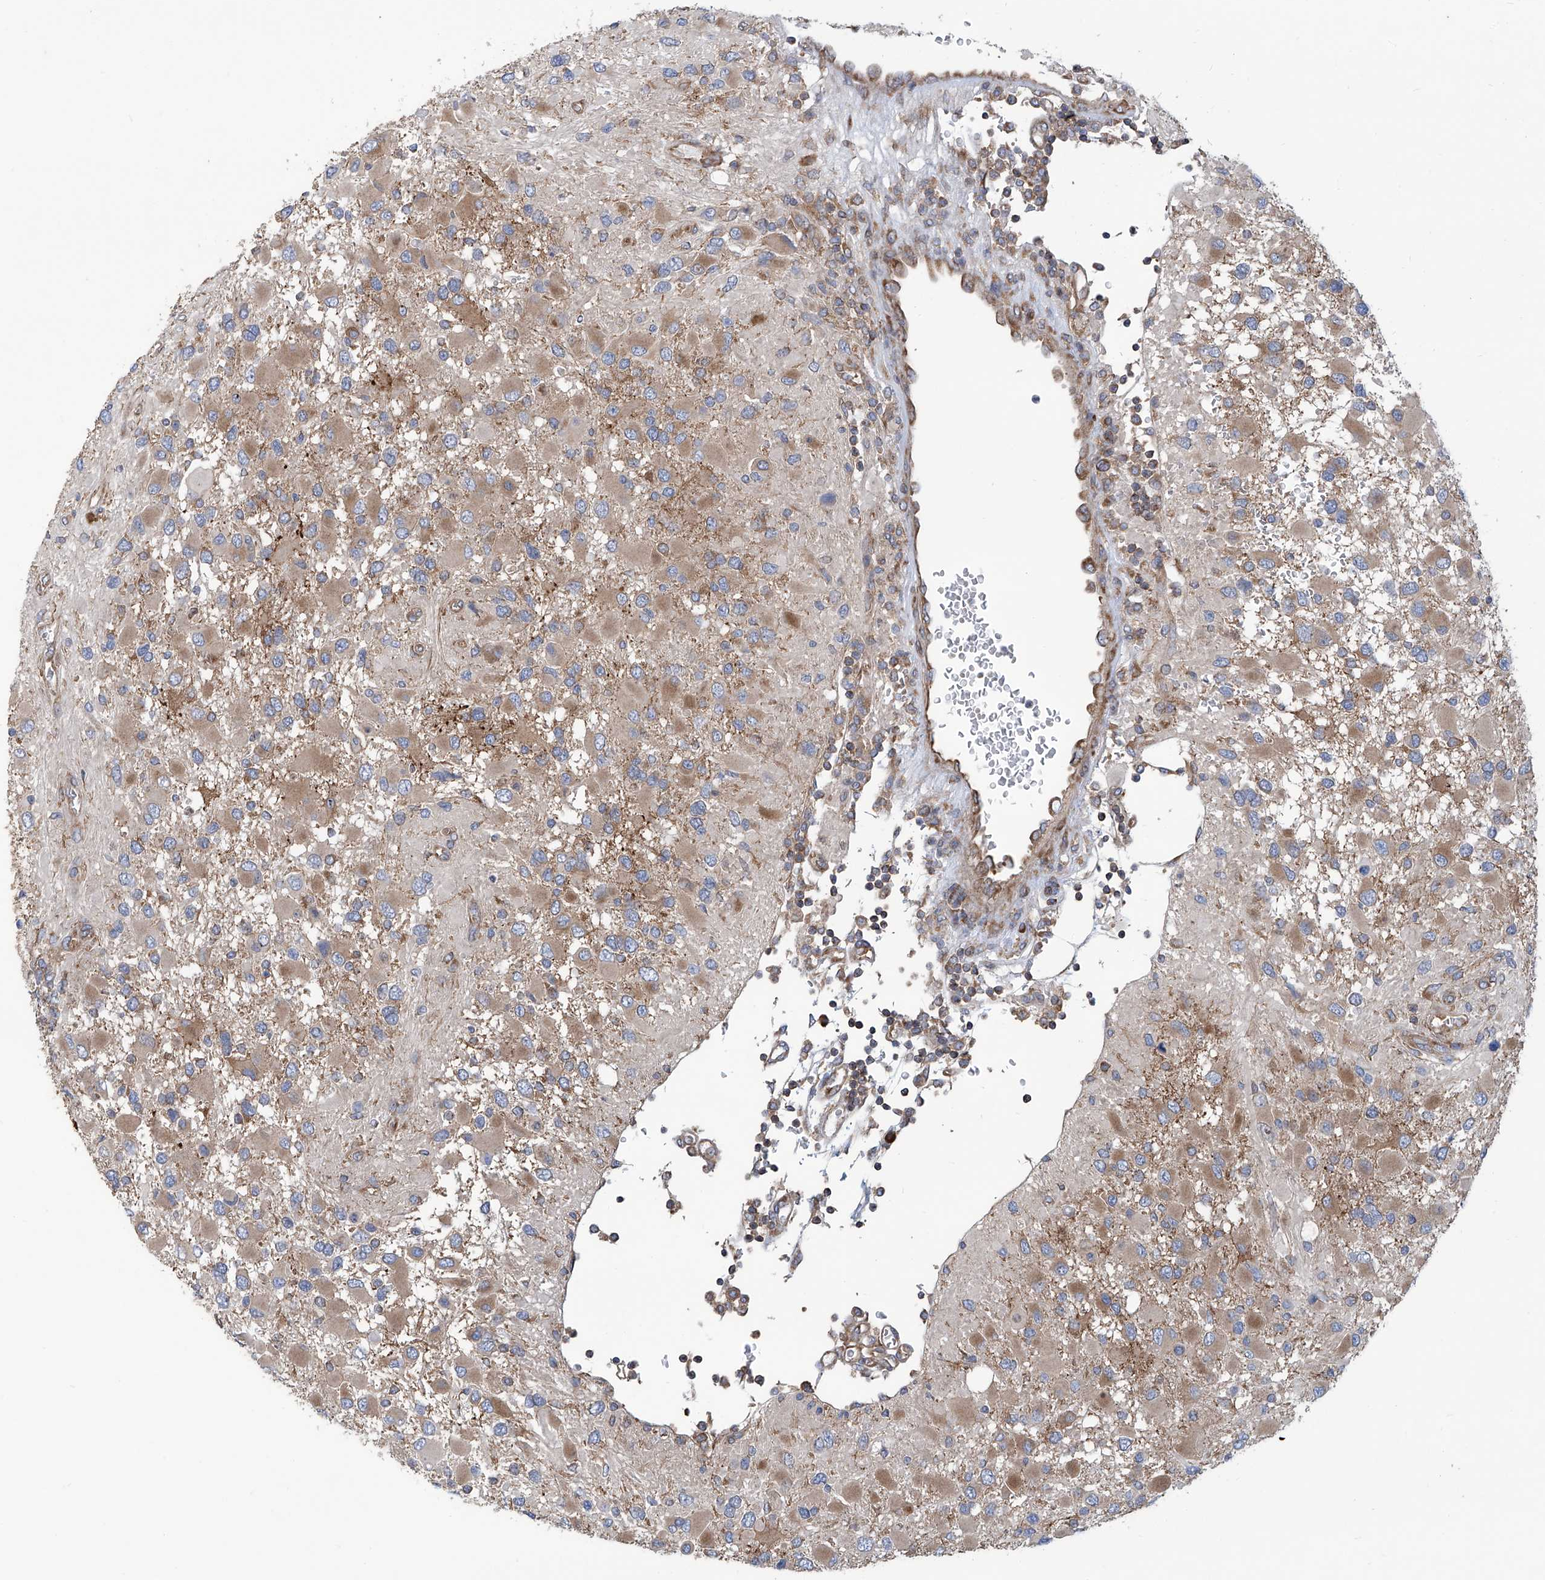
{"staining": {"intensity": "moderate", "quantity": "25%-75%", "location": "cytoplasmic/membranous"}, "tissue": "glioma", "cell_type": "Tumor cells", "image_type": "cancer", "snomed": [{"axis": "morphology", "description": "Glioma, malignant, High grade"}, {"axis": "topography", "description": "Brain"}], "caption": "Malignant glioma (high-grade) tissue demonstrates moderate cytoplasmic/membranous positivity in approximately 25%-75% of tumor cells, visualized by immunohistochemistry.", "gene": "SENP2", "patient": {"sex": "male", "age": 53}}